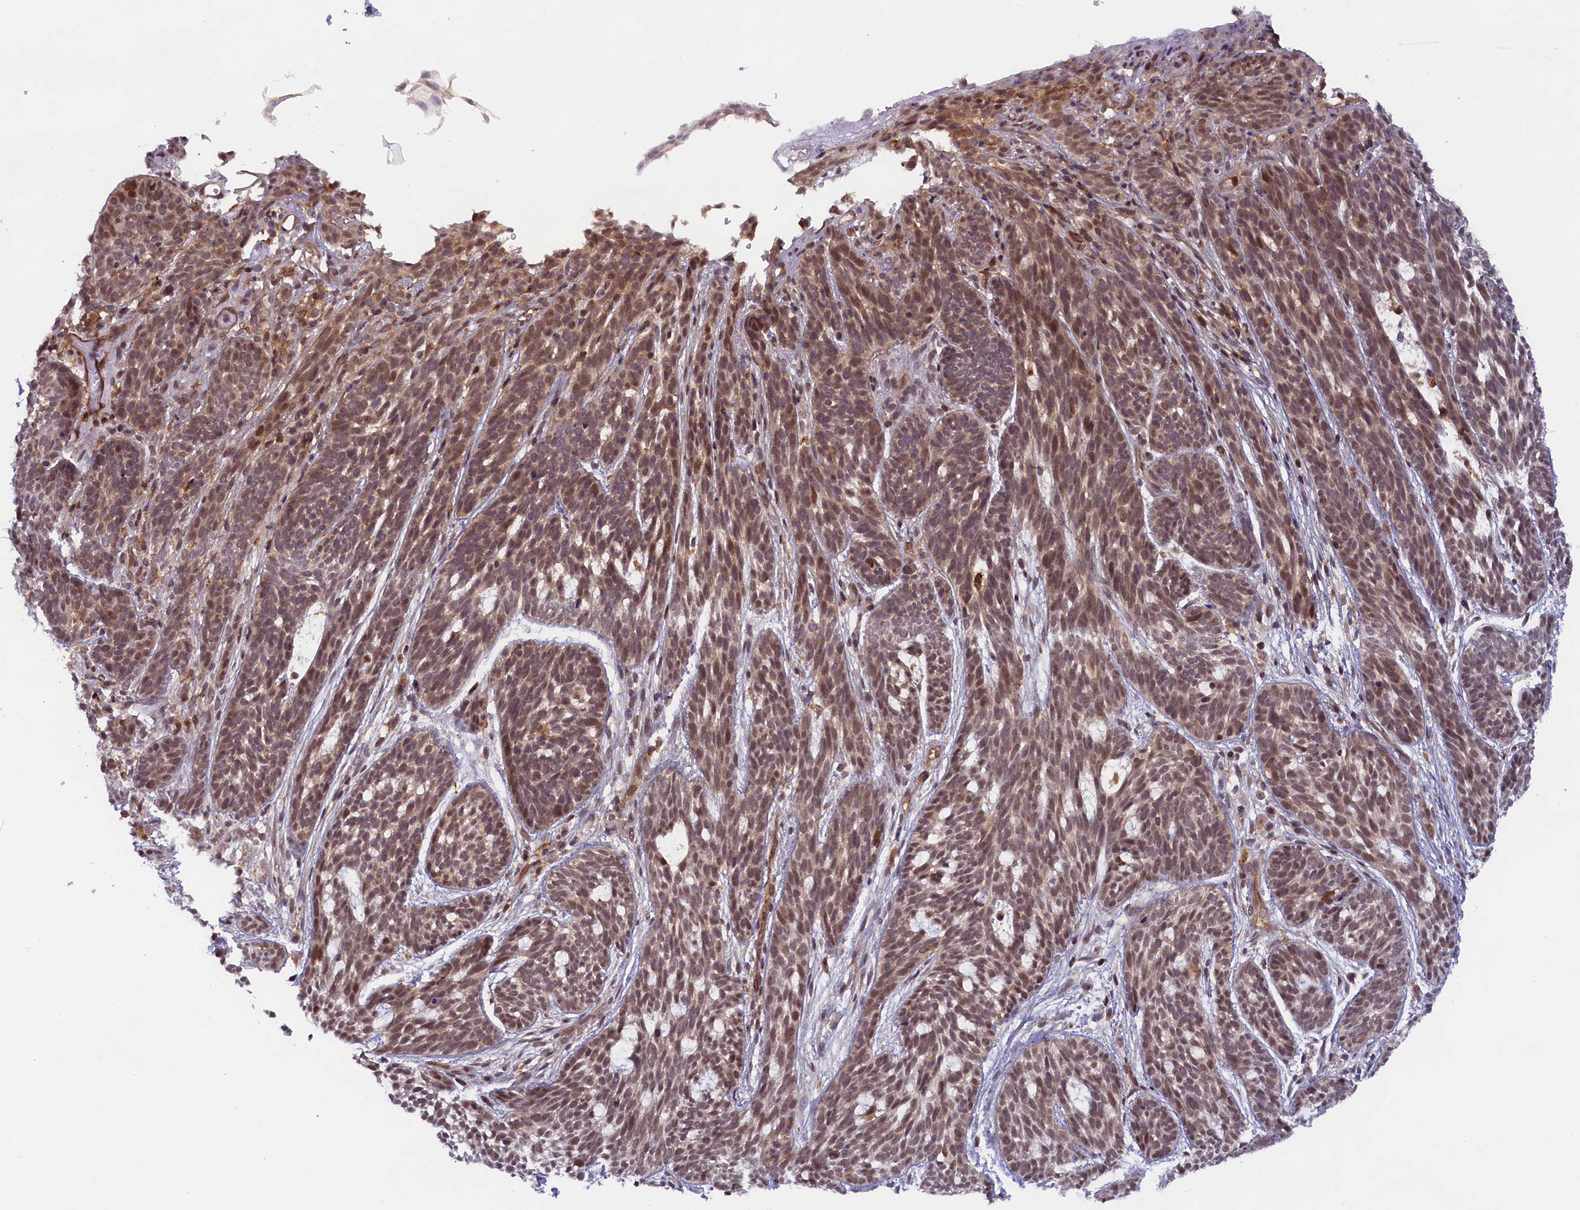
{"staining": {"intensity": "weak", "quantity": ">75%", "location": "nuclear"}, "tissue": "skin cancer", "cell_type": "Tumor cells", "image_type": "cancer", "snomed": [{"axis": "morphology", "description": "Basal cell carcinoma"}, {"axis": "topography", "description": "Skin"}], "caption": "Skin cancer stained with a brown dye displays weak nuclear positive staining in approximately >75% of tumor cells.", "gene": "FCHO1", "patient": {"sex": "male", "age": 71}}